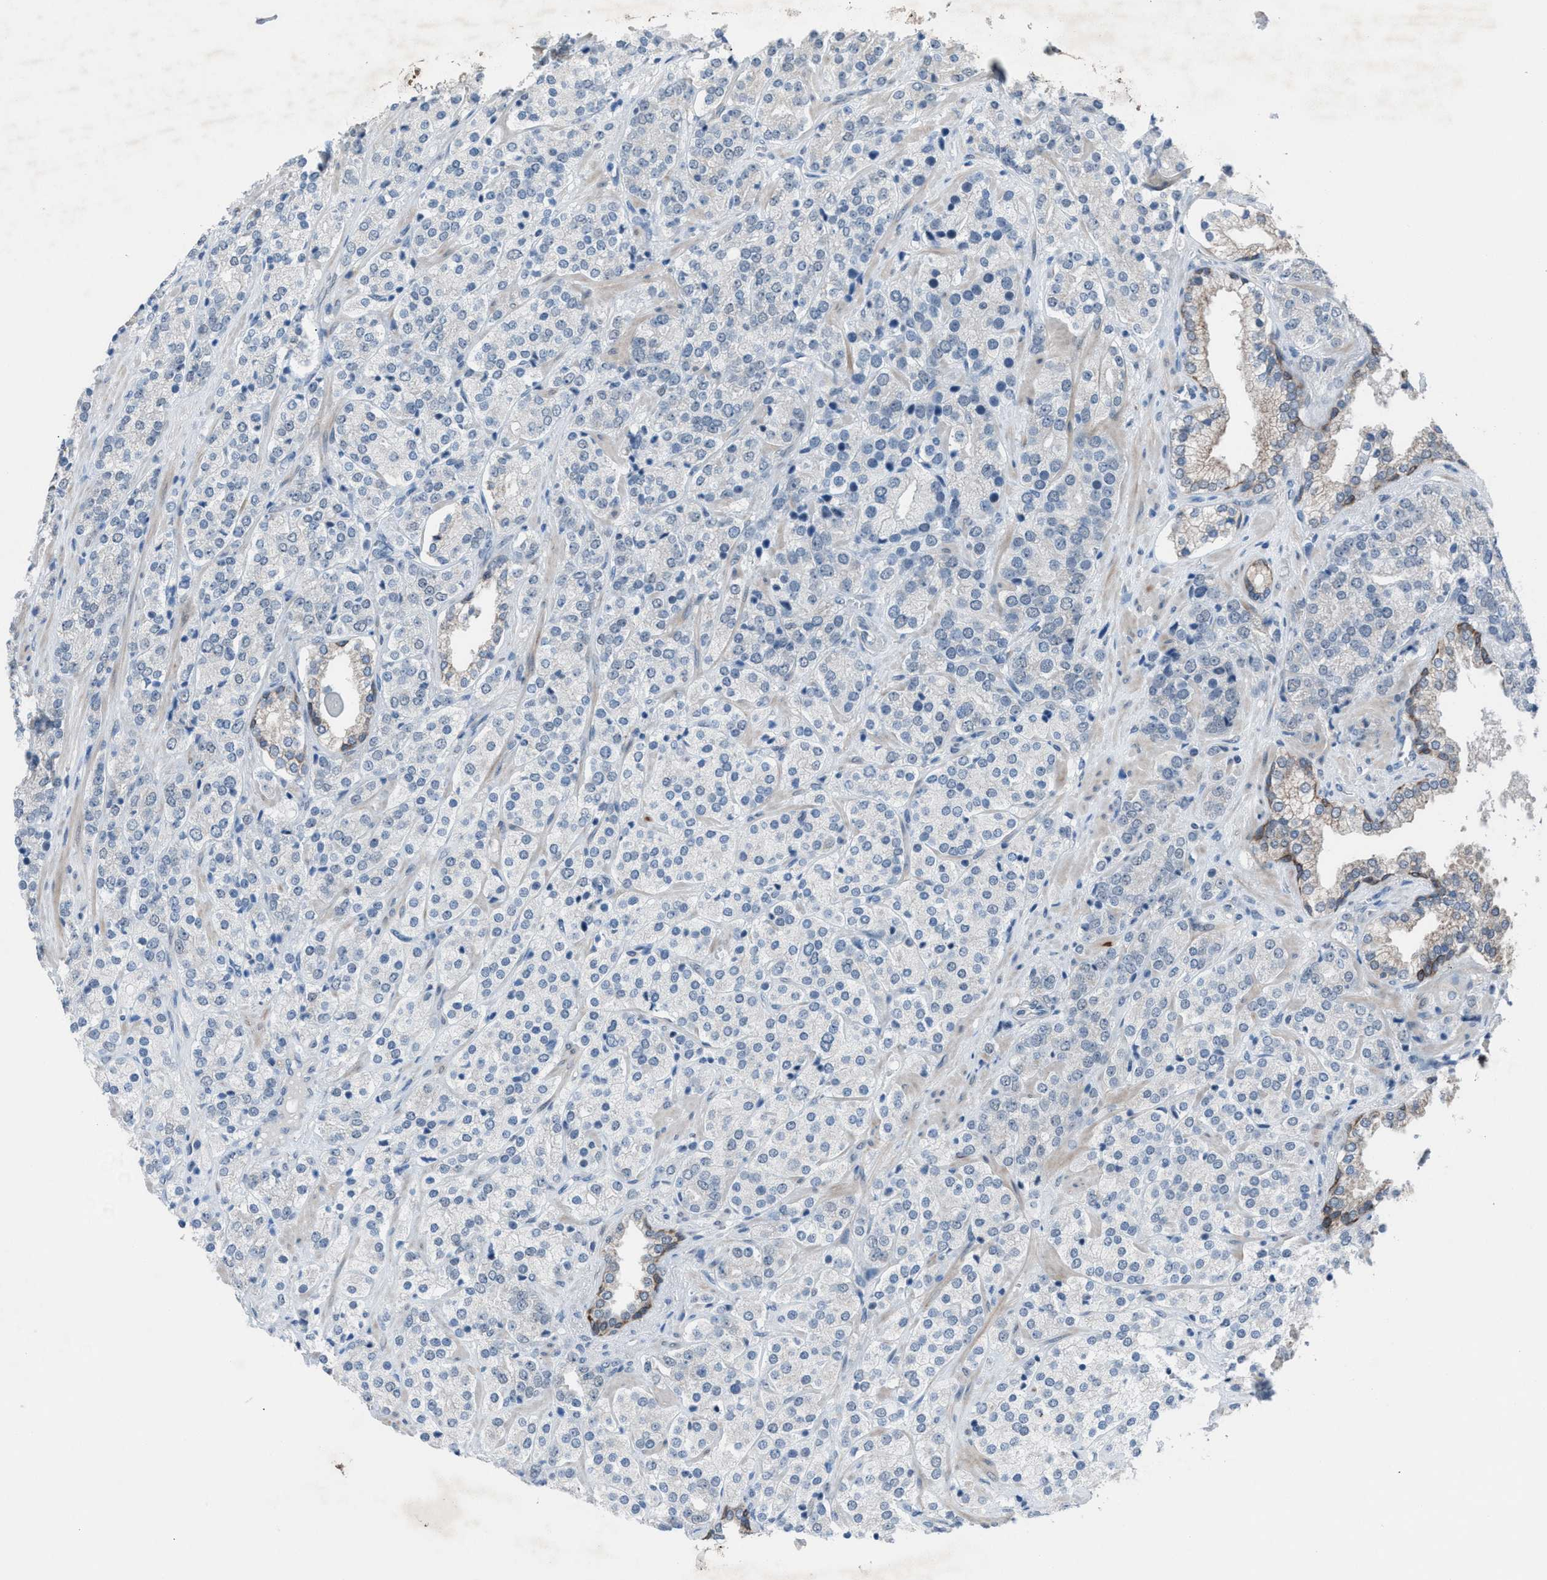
{"staining": {"intensity": "negative", "quantity": "none", "location": "none"}, "tissue": "prostate cancer", "cell_type": "Tumor cells", "image_type": "cancer", "snomed": [{"axis": "morphology", "description": "Adenocarcinoma, High grade"}, {"axis": "topography", "description": "Prostate"}], "caption": "A high-resolution image shows immunohistochemistry staining of prostate cancer (adenocarcinoma (high-grade)), which demonstrates no significant expression in tumor cells.", "gene": "ANAPC11", "patient": {"sex": "male", "age": 71}}